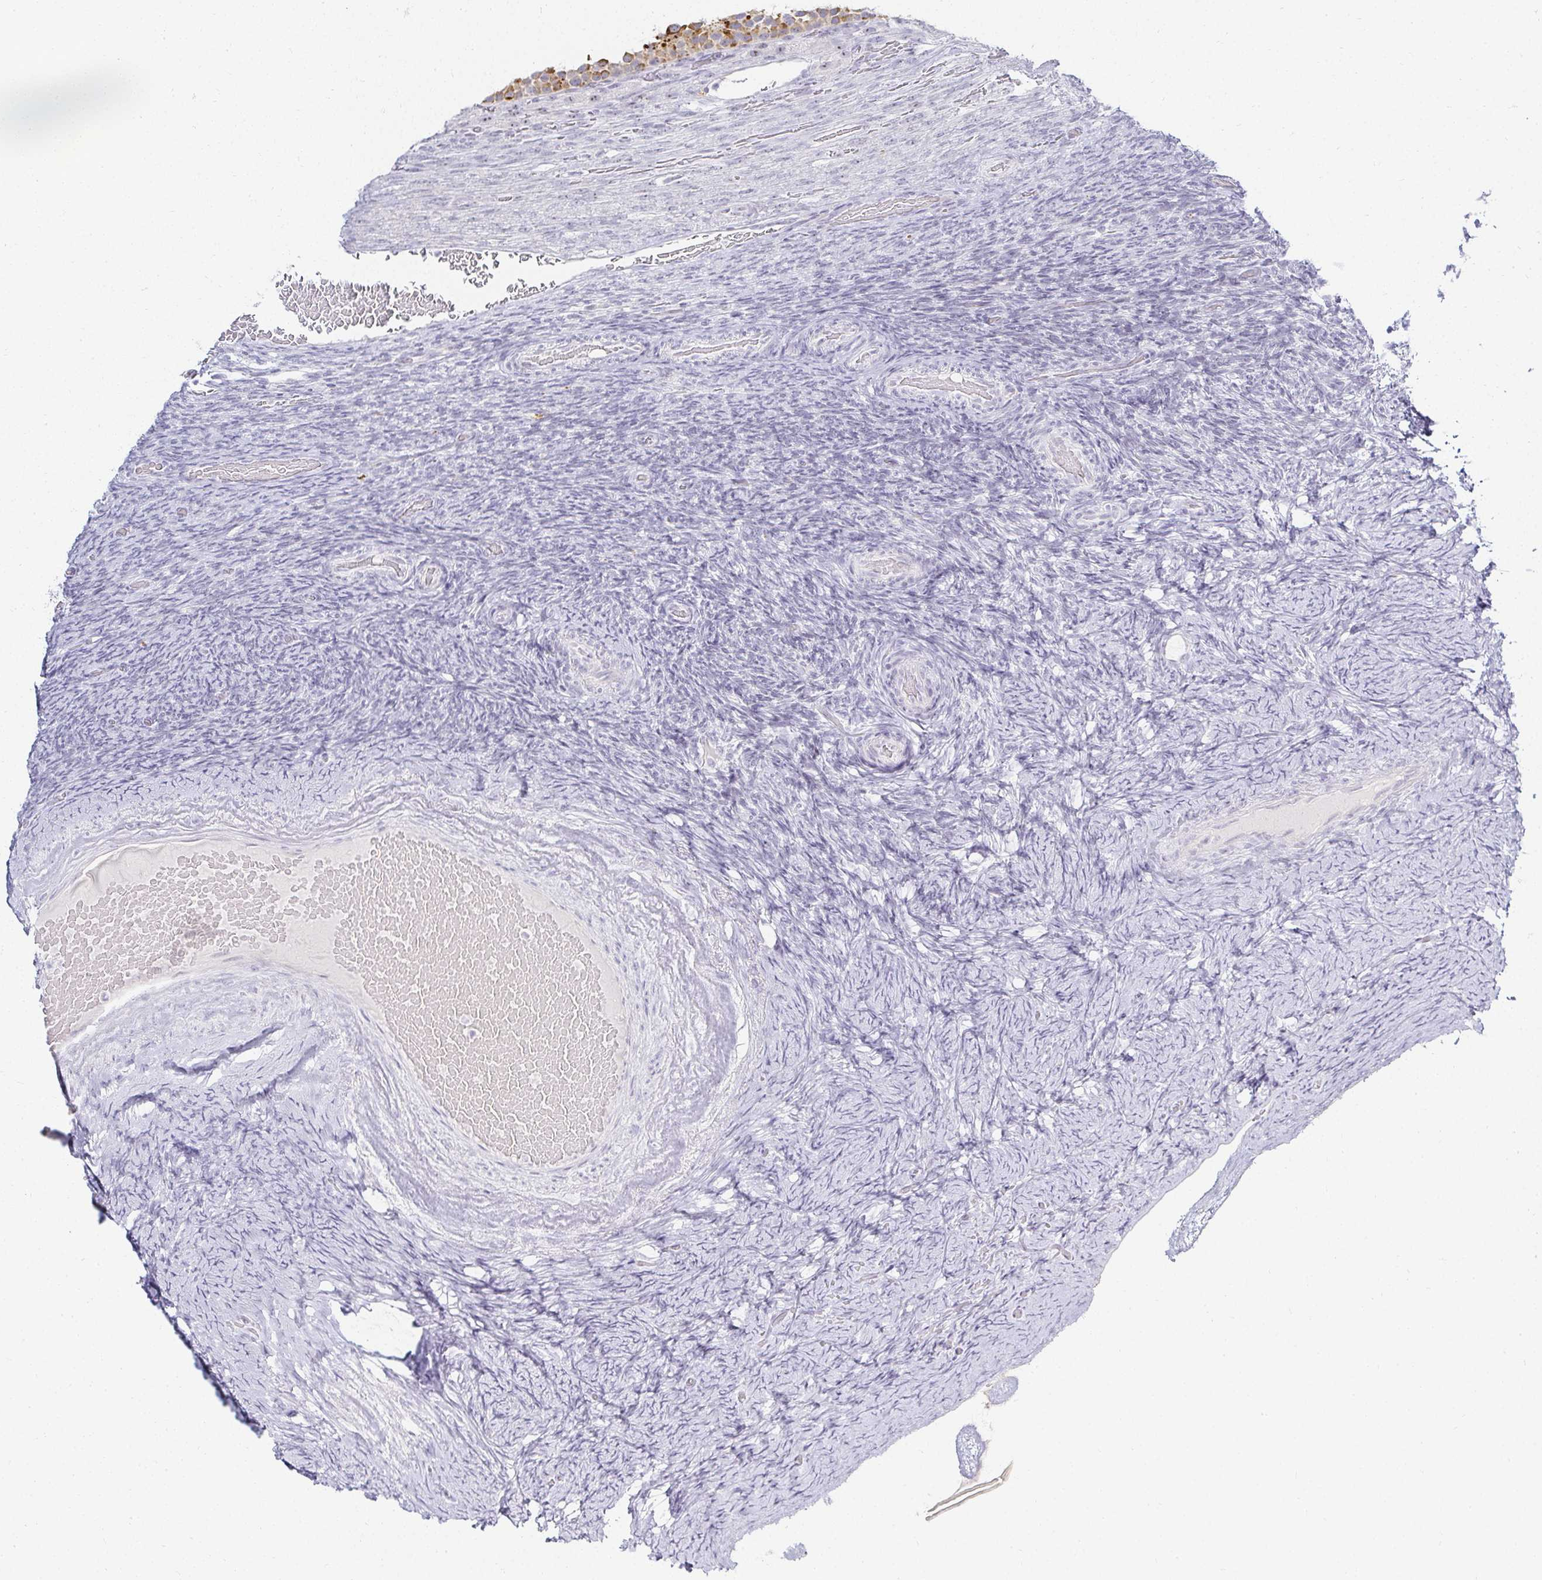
{"staining": {"intensity": "negative", "quantity": "none", "location": "none"}, "tissue": "ovary", "cell_type": "Follicle cells", "image_type": "normal", "snomed": [{"axis": "morphology", "description": "Normal tissue, NOS"}, {"axis": "topography", "description": "Ovary"}], "caption": "DAB (3,3'-diaminobenzidine) immunohistochemical staining of unremarkable ovary demonstrates no significant expression in follicle cells. Brightfield microscopy of immunohistochemistry stained with DAB (brown) and hematoxylin (blue), captured at high magnification.", "gene": "ACAN", "patient": {"sex": "female", "age": 34}}